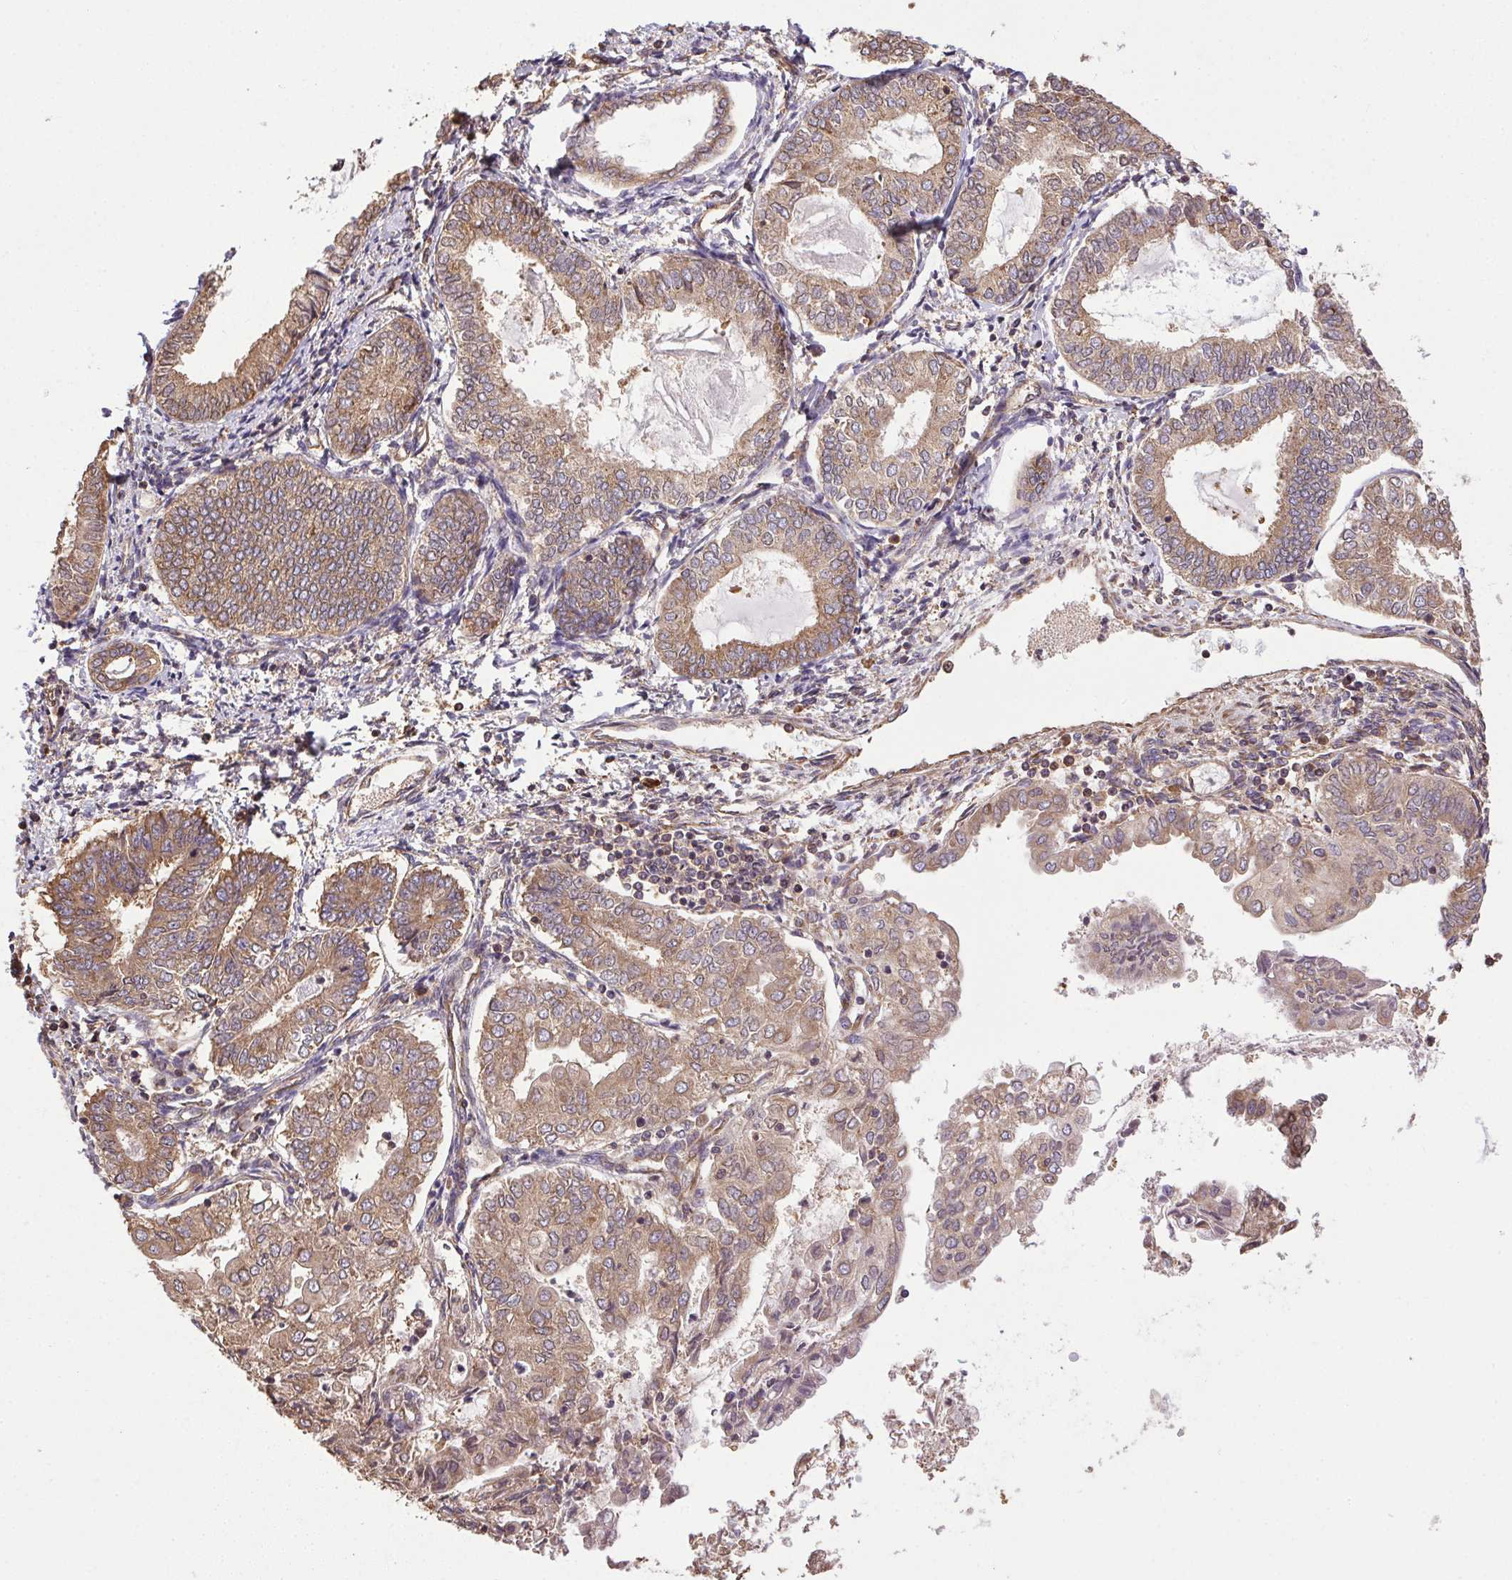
{"staining": {"intensity": "moderate", "quantity": ">75%", "location": "cytoplasmic/membranous"}, "tissue": "endometrial cancer", "cell_type": "Tumor cells", "image_type": "cancer", "snomed": [{"axis": "morphology", "description": "Adenocarcinoma, NOS"}, {"axis": "topography", "description": "Endometrium"}], "caption": "A brown stain shows moderate cytoplasmic/membranous expression of a protein in endometrial cancer tumor cells. (DAB (3,3'-diaminobenzidine) IHC, brown staining for protein, blue staining for nuclei).", "gene": "EIF2S1", "patient": {"sex": "female", "age": 68}}